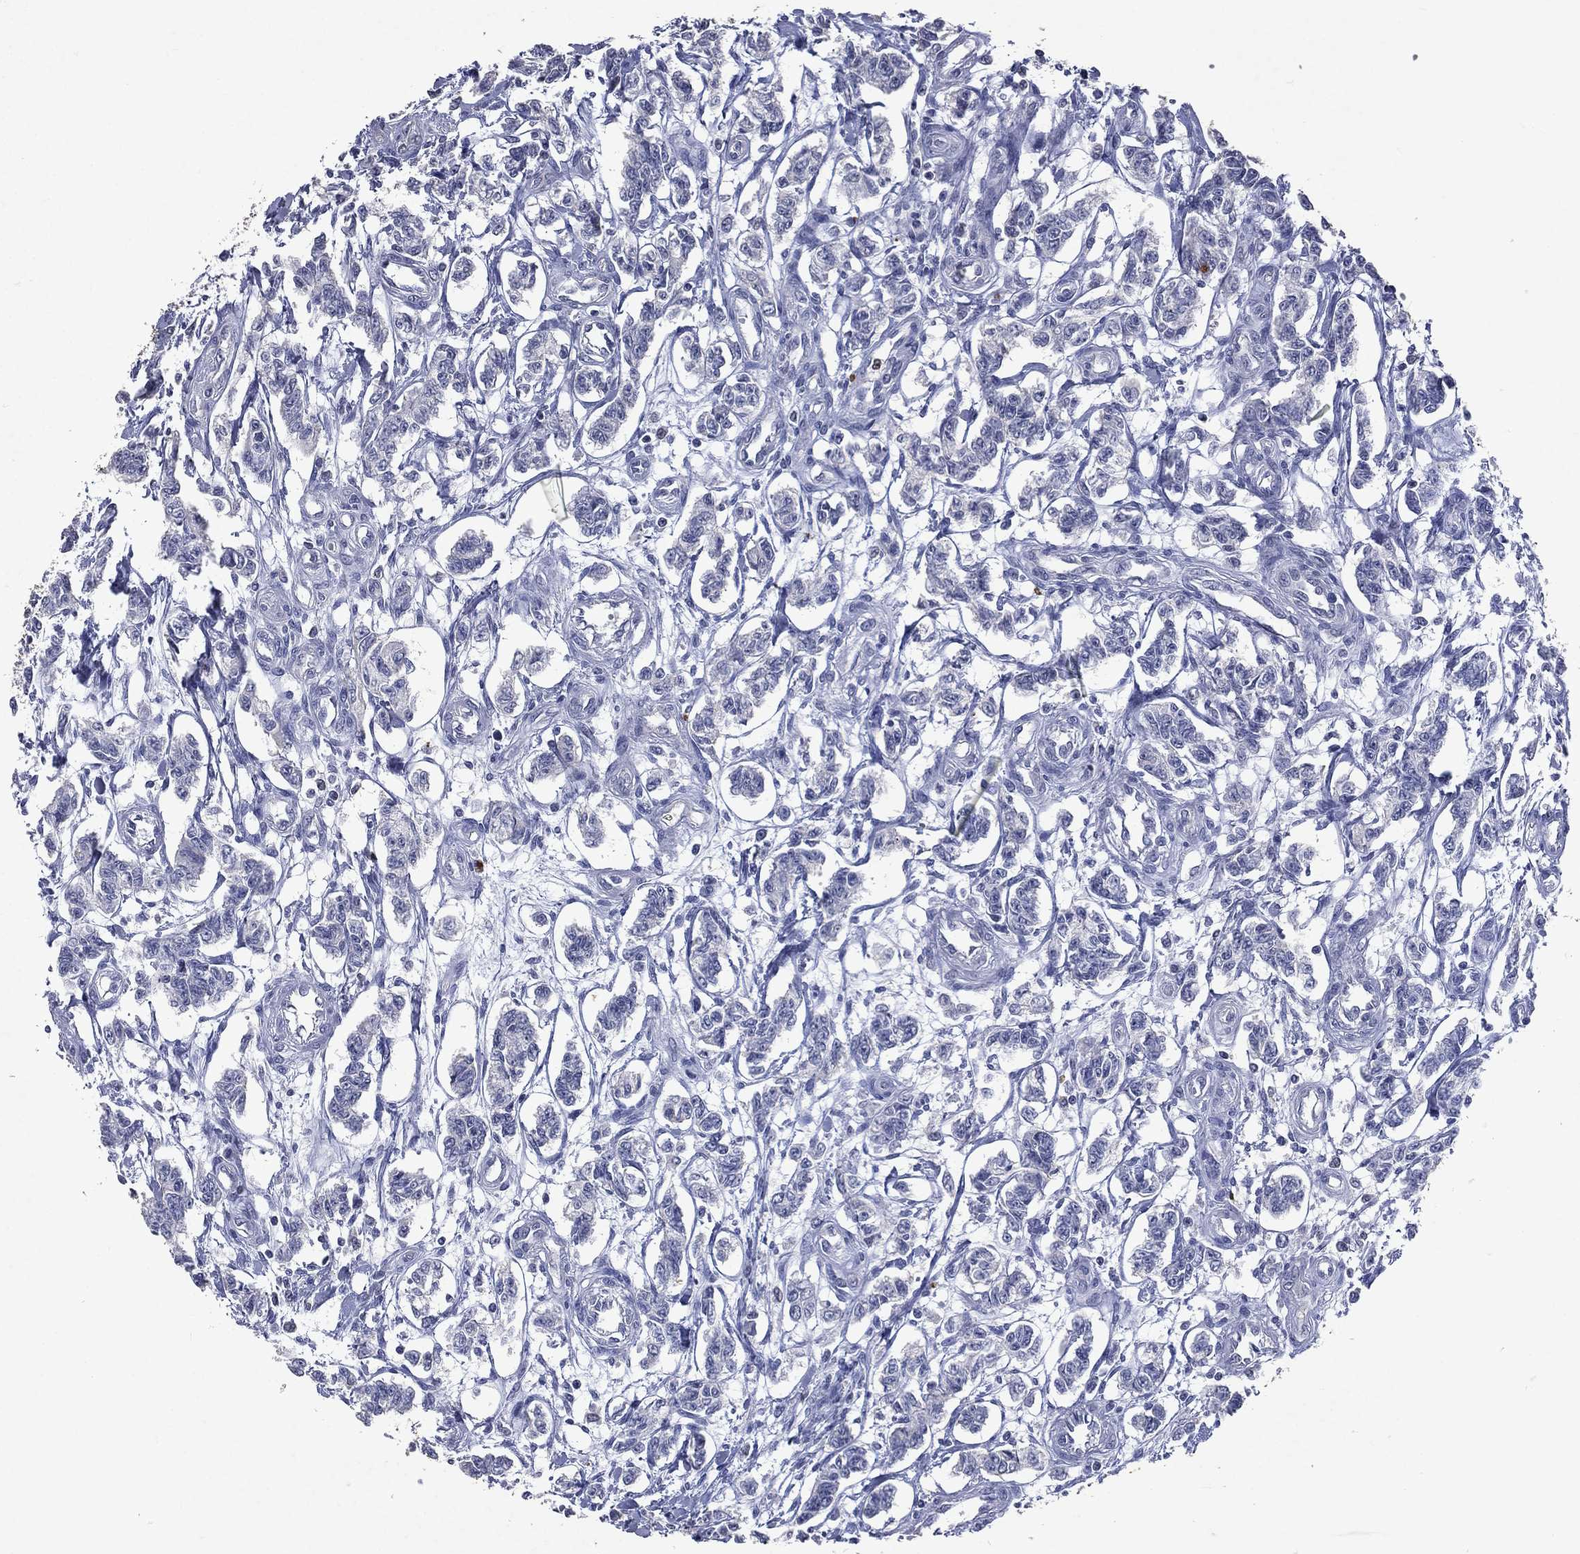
{"staining": {"intensity": "negative", "quantity": "none", "location": "none"}, "tissue": "carcinoid", "cell_type": "Tumor cells", "image_type": "cancer", "snomed": [{"axis": "morphology", "description": "Carcinoid, malignant, NOS"}, {"axis": "topography", "description": "Kidney"}], "caption": "Tumor cells are negative for brown protein staining in carcinoid. Nuclei are stained in blue.", "gene": "SLC34A2", "patient": {"sex": "female", "age": 41}}